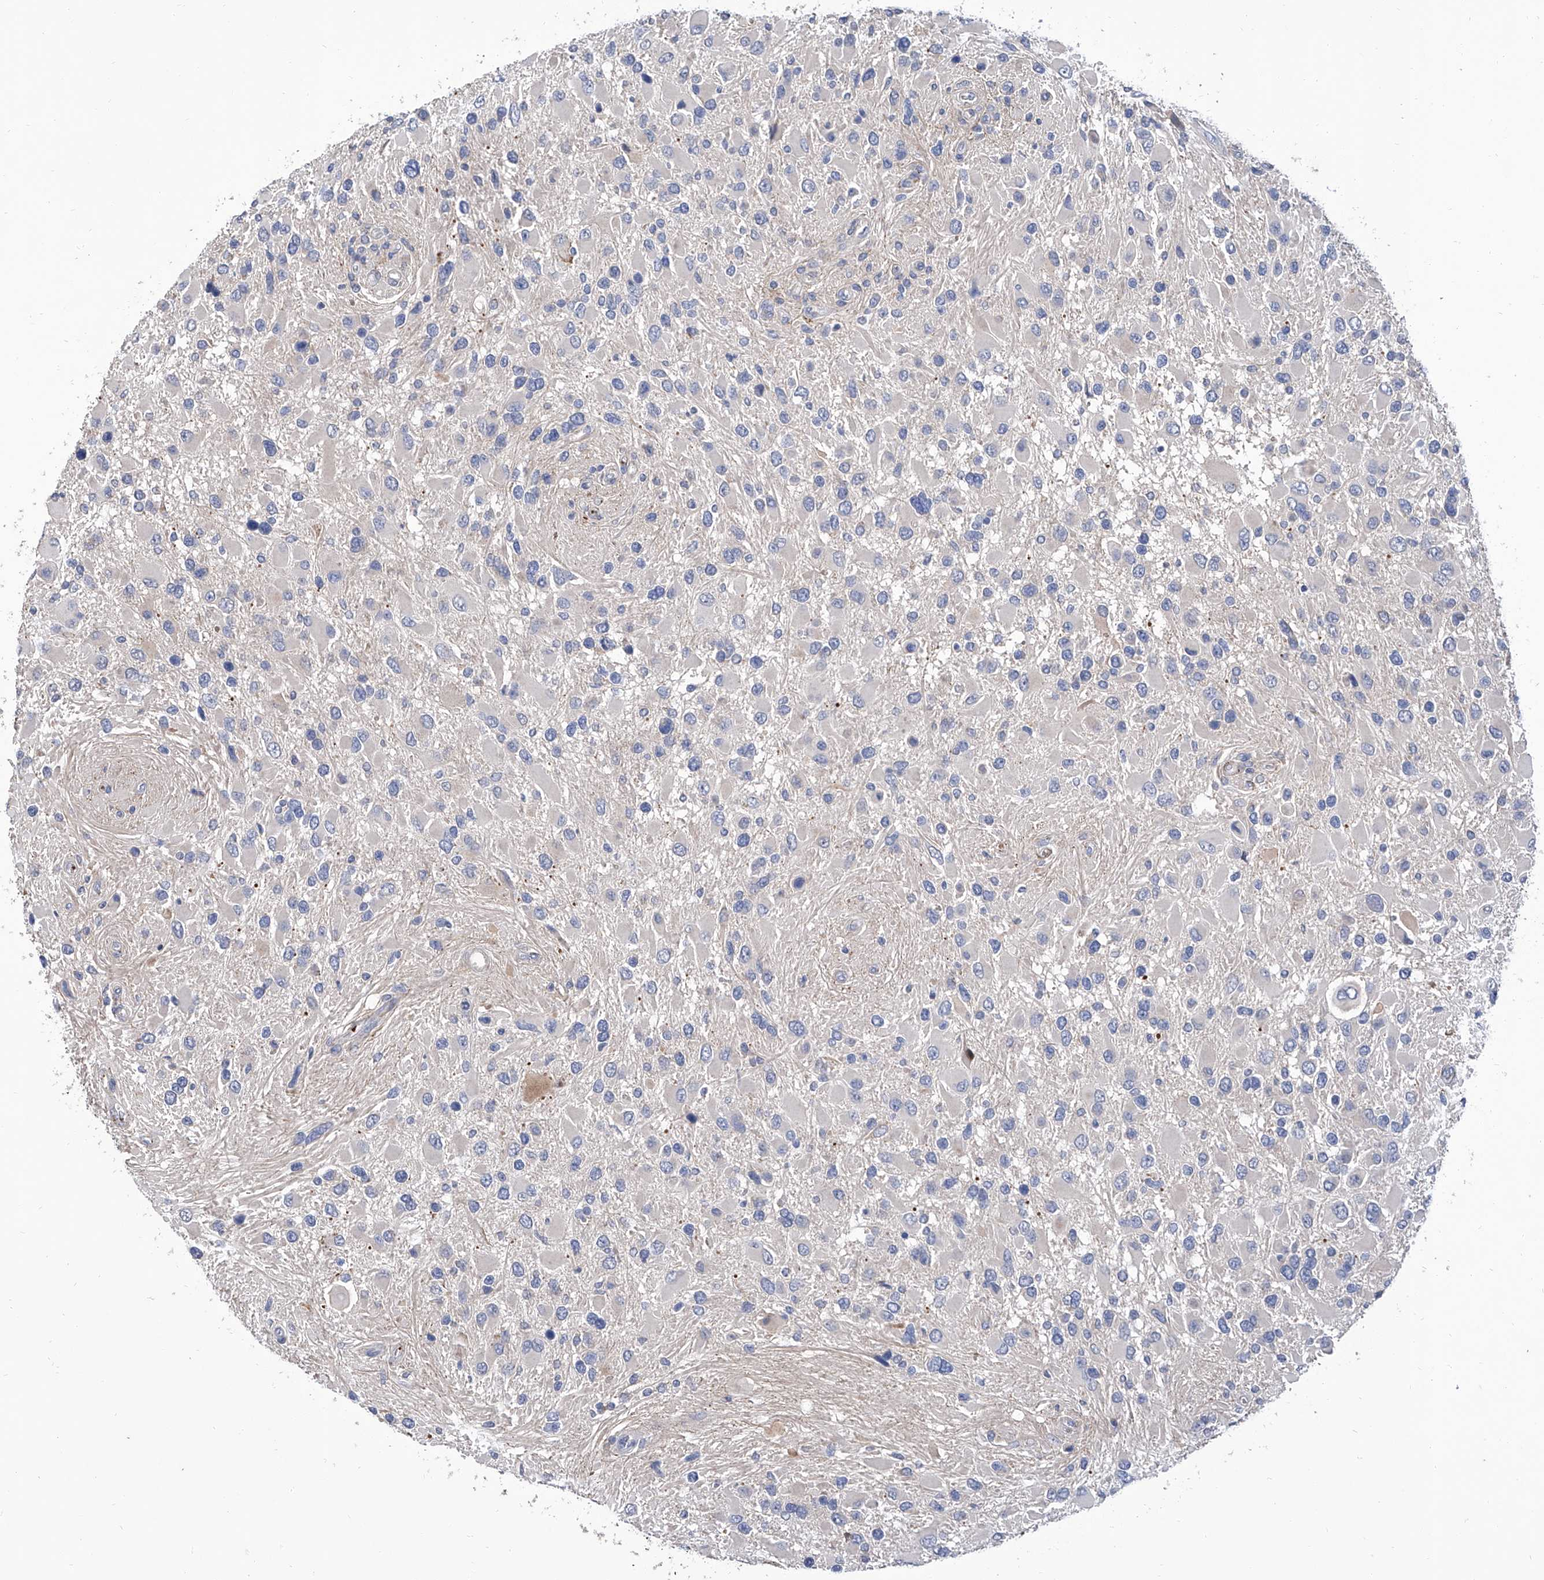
{"staining": {"intensity": "negative", "quantity": "none", "location": "none"}, "tissue": "glioma", "cell_type": "Tumor cells", "image_type": "cancer", "snomed": [{"axis": "morphology", "description": "Glioma, malignant, High grade"}, {"axis": "topography", "description": "Brain"}], "caption": "Immunohistochemistry of malignant high-grade glioma demonstrates no positivity in tumor cells.", "gene": "GPT", "patient": {"sex": "male", "age": 53}}